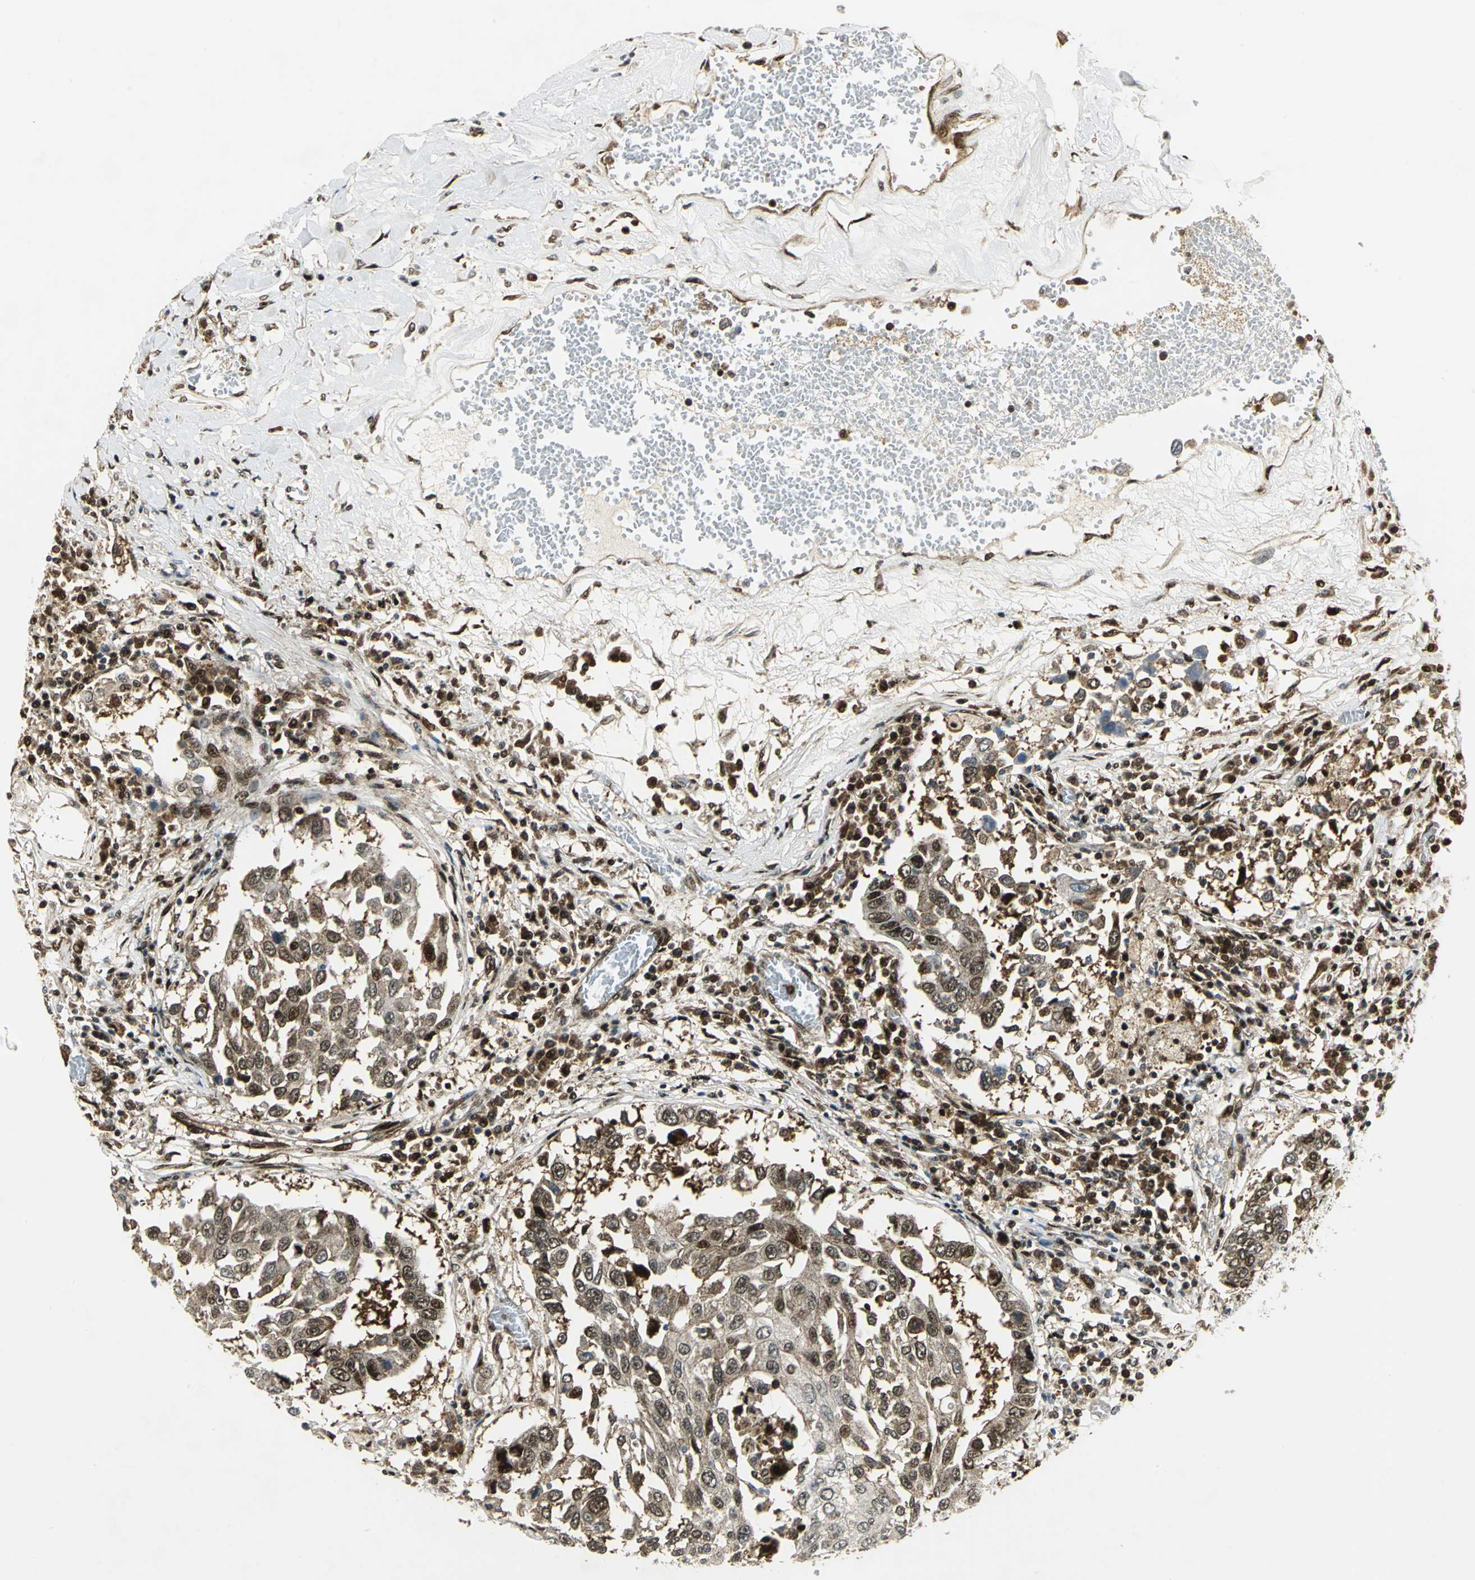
{"staining": {"intensity": "moderate", "quantity": ">75%", "location": "cytoplasmic/membranous,nuclear"}, "tissue": "lung cancer", "cell_type": "Tumor cells", "image_type": "cancer", "snomed": [{"axis": "morphology", "description": "Squamous cell carcinoma, NOS"}, {"axis": "topography", "description": "Lung"}], "caption": "Immunohistochemistry image of neoplastic tissue: lung cancer stained using IHC displays medium levels of moderate protein expression localized specifically in the cytoplasmic/membranous and nuclear of tumor cells, appearing as a cytoplasmic/membranous and nuclear brown color.", "gene": "COPS5", "patient": {"sex": "male", "age": 71}}